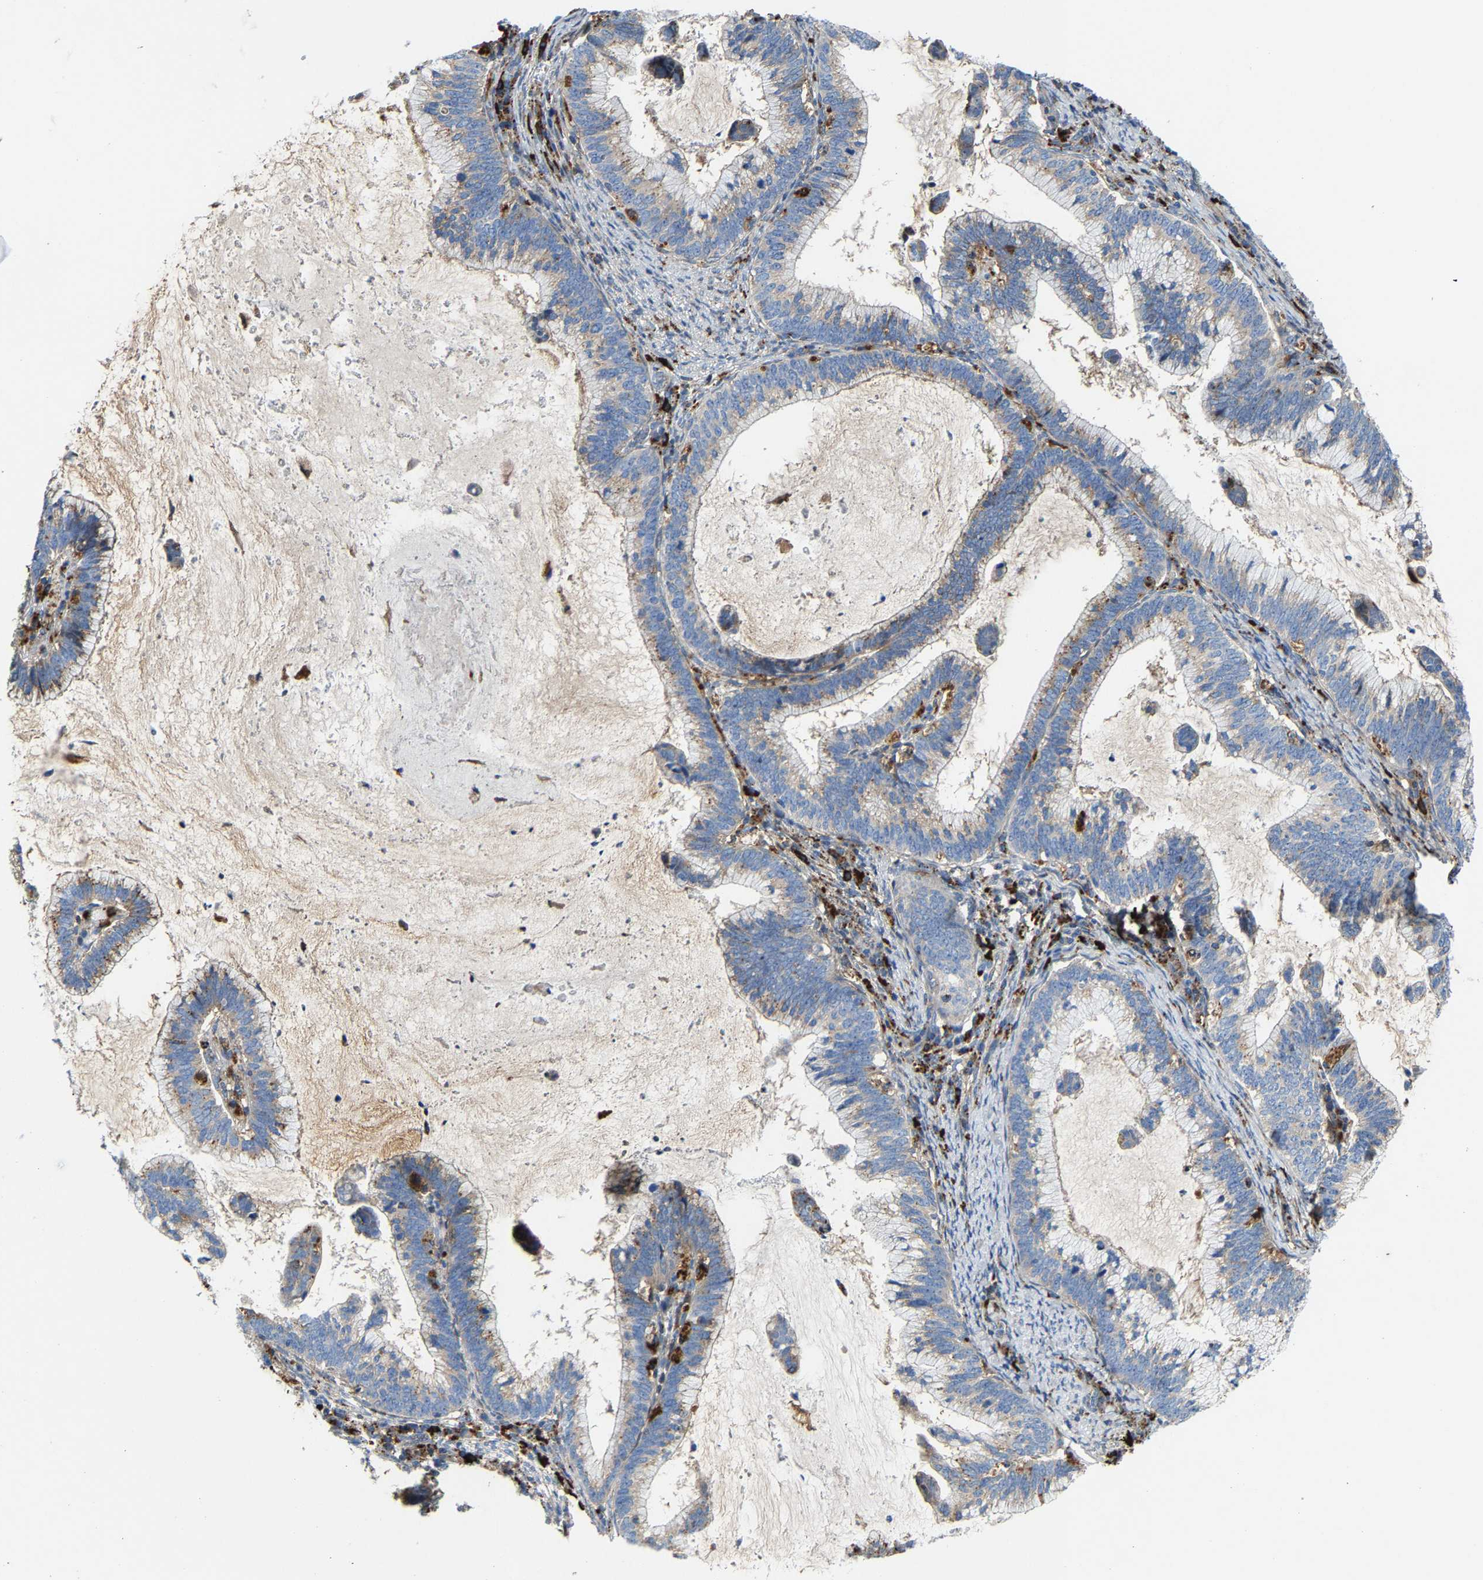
{"staining": {"intensity": "weak", "quantity": "<25%", "location": "cytoplasmic/membranous"}, "tissue": "cervical cancer", "cell_type": "Tumor cells", "image_type": "cancer", "snomed": [{"axis": "morphology", "description": "Adenocarcinoma, NOS"}, {"axis": "topography", "description": "Cervix"}], "caption": "Tumor cells are negative for protein expression in human cervical cancer (adenocarcinoma).", "gene": "DPP7", "patient": {"sex": "female", "age": 36}}